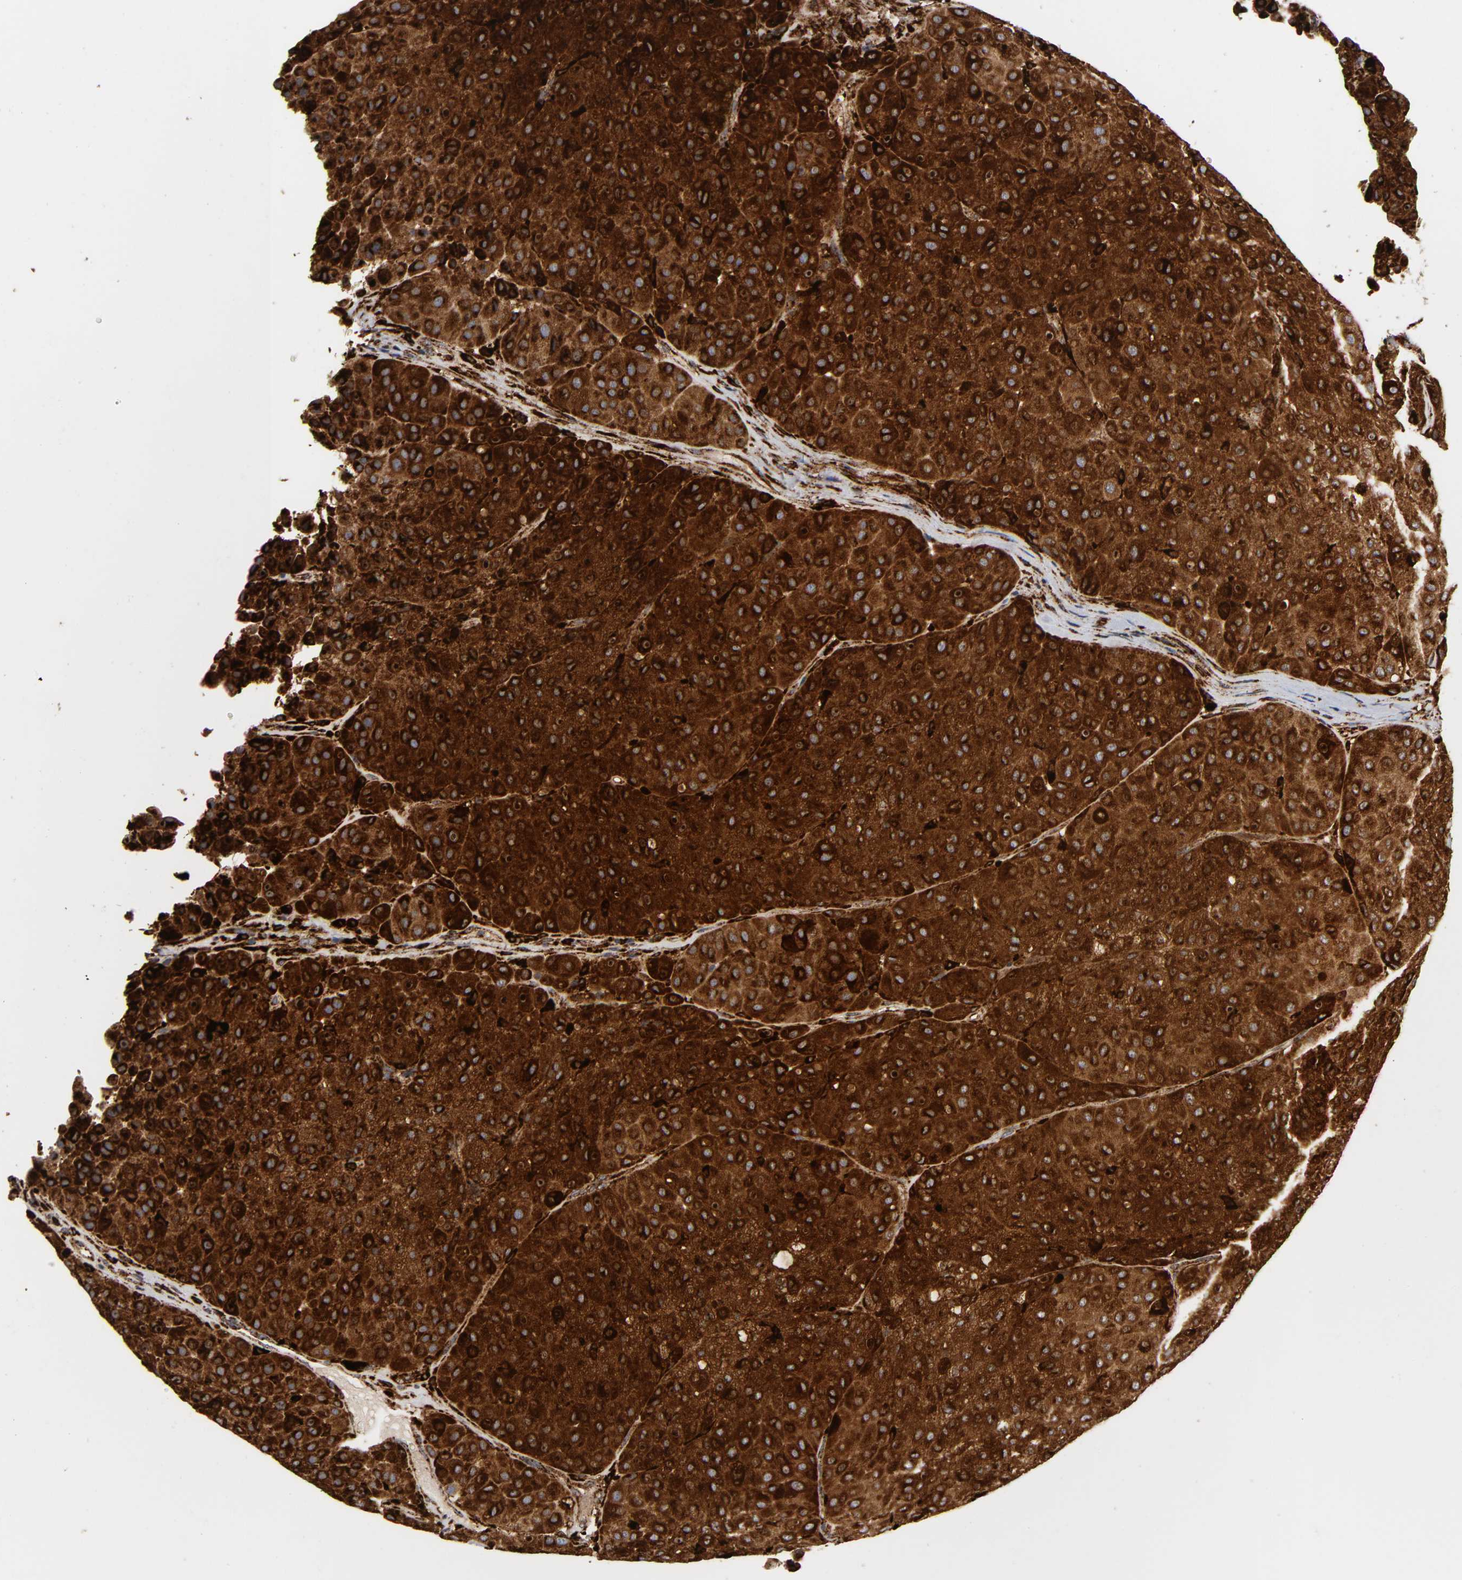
{"staining": {"intensity": "strong", "quantity": ">75%", "location": "cytoplasmic/membranous"}, "tissue": "melanoma", "cell_type": "Tumor cells", "image_type": "cancer", "snomed": [{"axis": "morphology", "description": "Normal tissue, NOS"}, {"axis": "morphology", "description": "Malignant melanoma, Metastatic site"}, {"axis": "topography", "description": "Skin"}], "caption": "Malignant melanoma (metastatic site) stained for a protein (brown) exhibits strong cytoplasmic/membranous positive staining in approximately >75% of tumor cells.", "gene": "PSAP", "patient": {"sex": "male", "age": 41}}